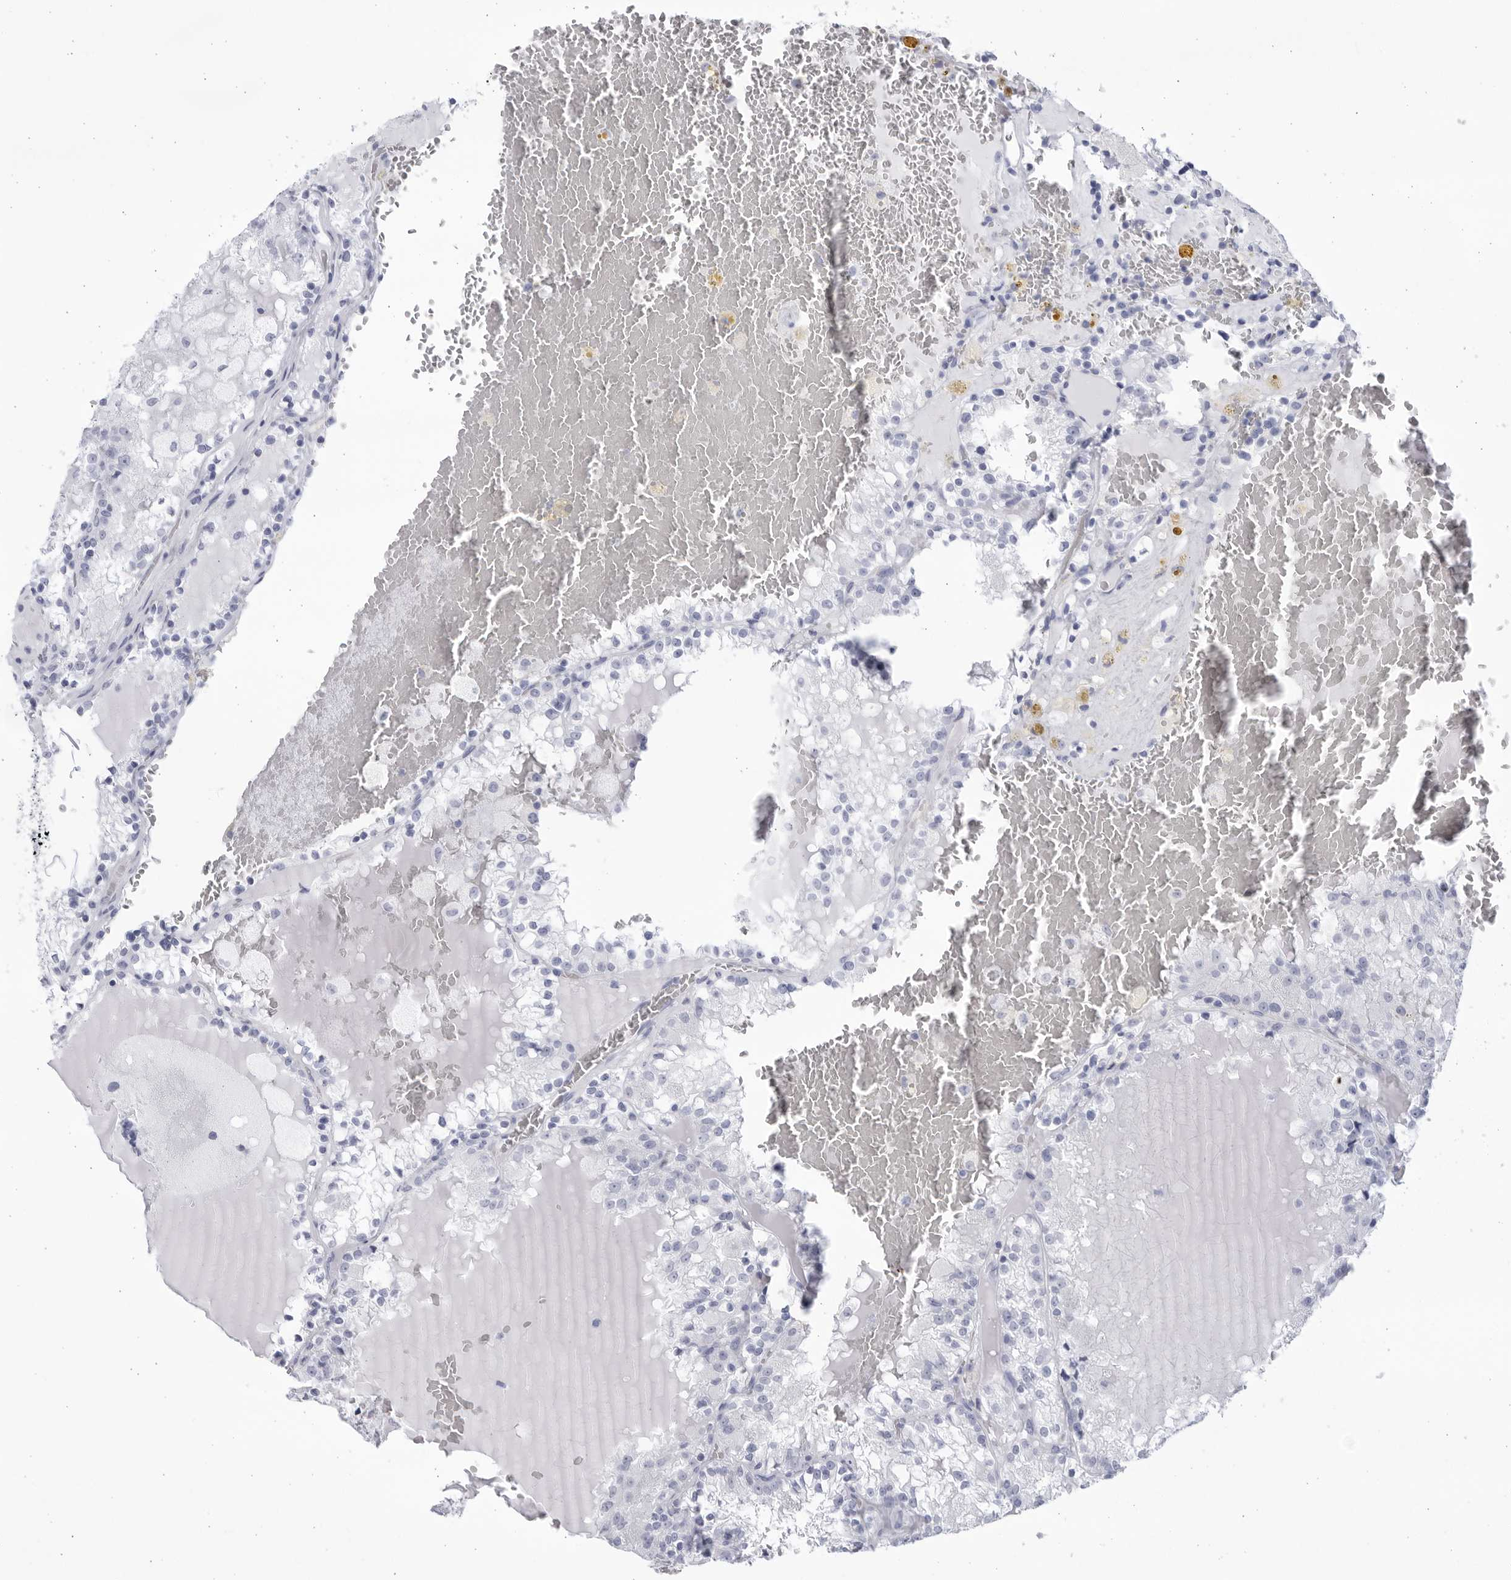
{"staining": {"intensity": "negative", "quantity": "none", "location": "none"}, "tissue": "renal cancer", "cell_type": "Tumor cells", "image_type": "cancer", "snomed": [{"axis": "morphology", "description": "Adenocarcinoma, NOS"}, {"axis": "topography", "description": "Kidney"}], "caption": "The IHC micrograph has no significant positivity in tumor cells of renal cancer (adenocarcinoma) tissue.", "gene": "CCDC181", "patient": {"sex": "female", "age": 56}}